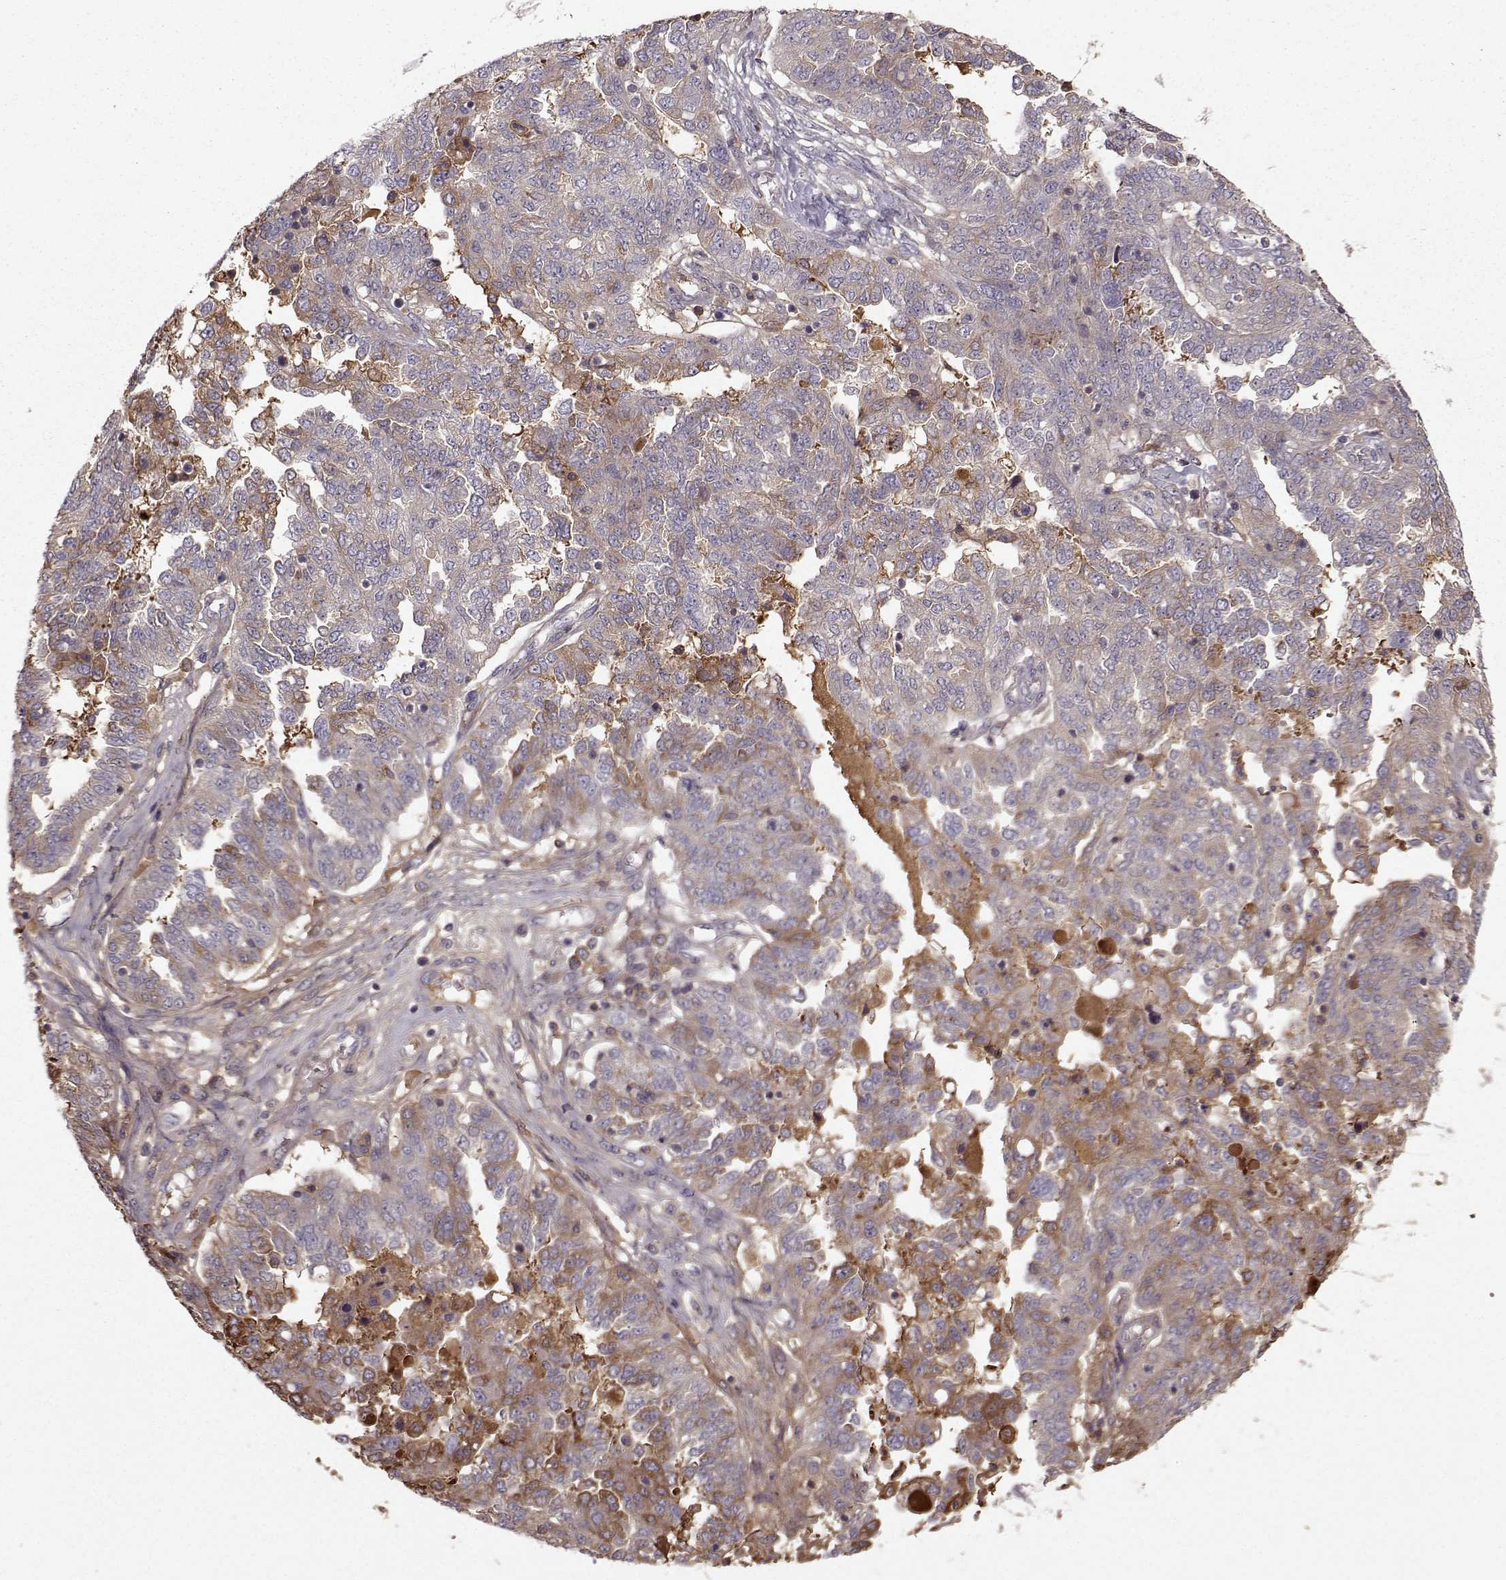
{"staining": {"intensity": "moderate", "quantity": "<25%", "location": "cytoplasmic/membranous"}, "tissue": "ovarian cancer", "cell_type": "Tumor cells", "image_type": "cancer", "snomed": [{"axis": "morphology", "description": "Cystadenocarcinoma, serous, NOS"}, {"axis": "topography", "description": "Ovary"}], "caption": "Human serous cystadenocarcinoma (ovarian) stained with a brown dye shows moderate cytoplasmic/membranous positive expression in approximately <25% of tumor cells.", "gene": "WNT6", "patient": {"sex": "female", "age": 67}}